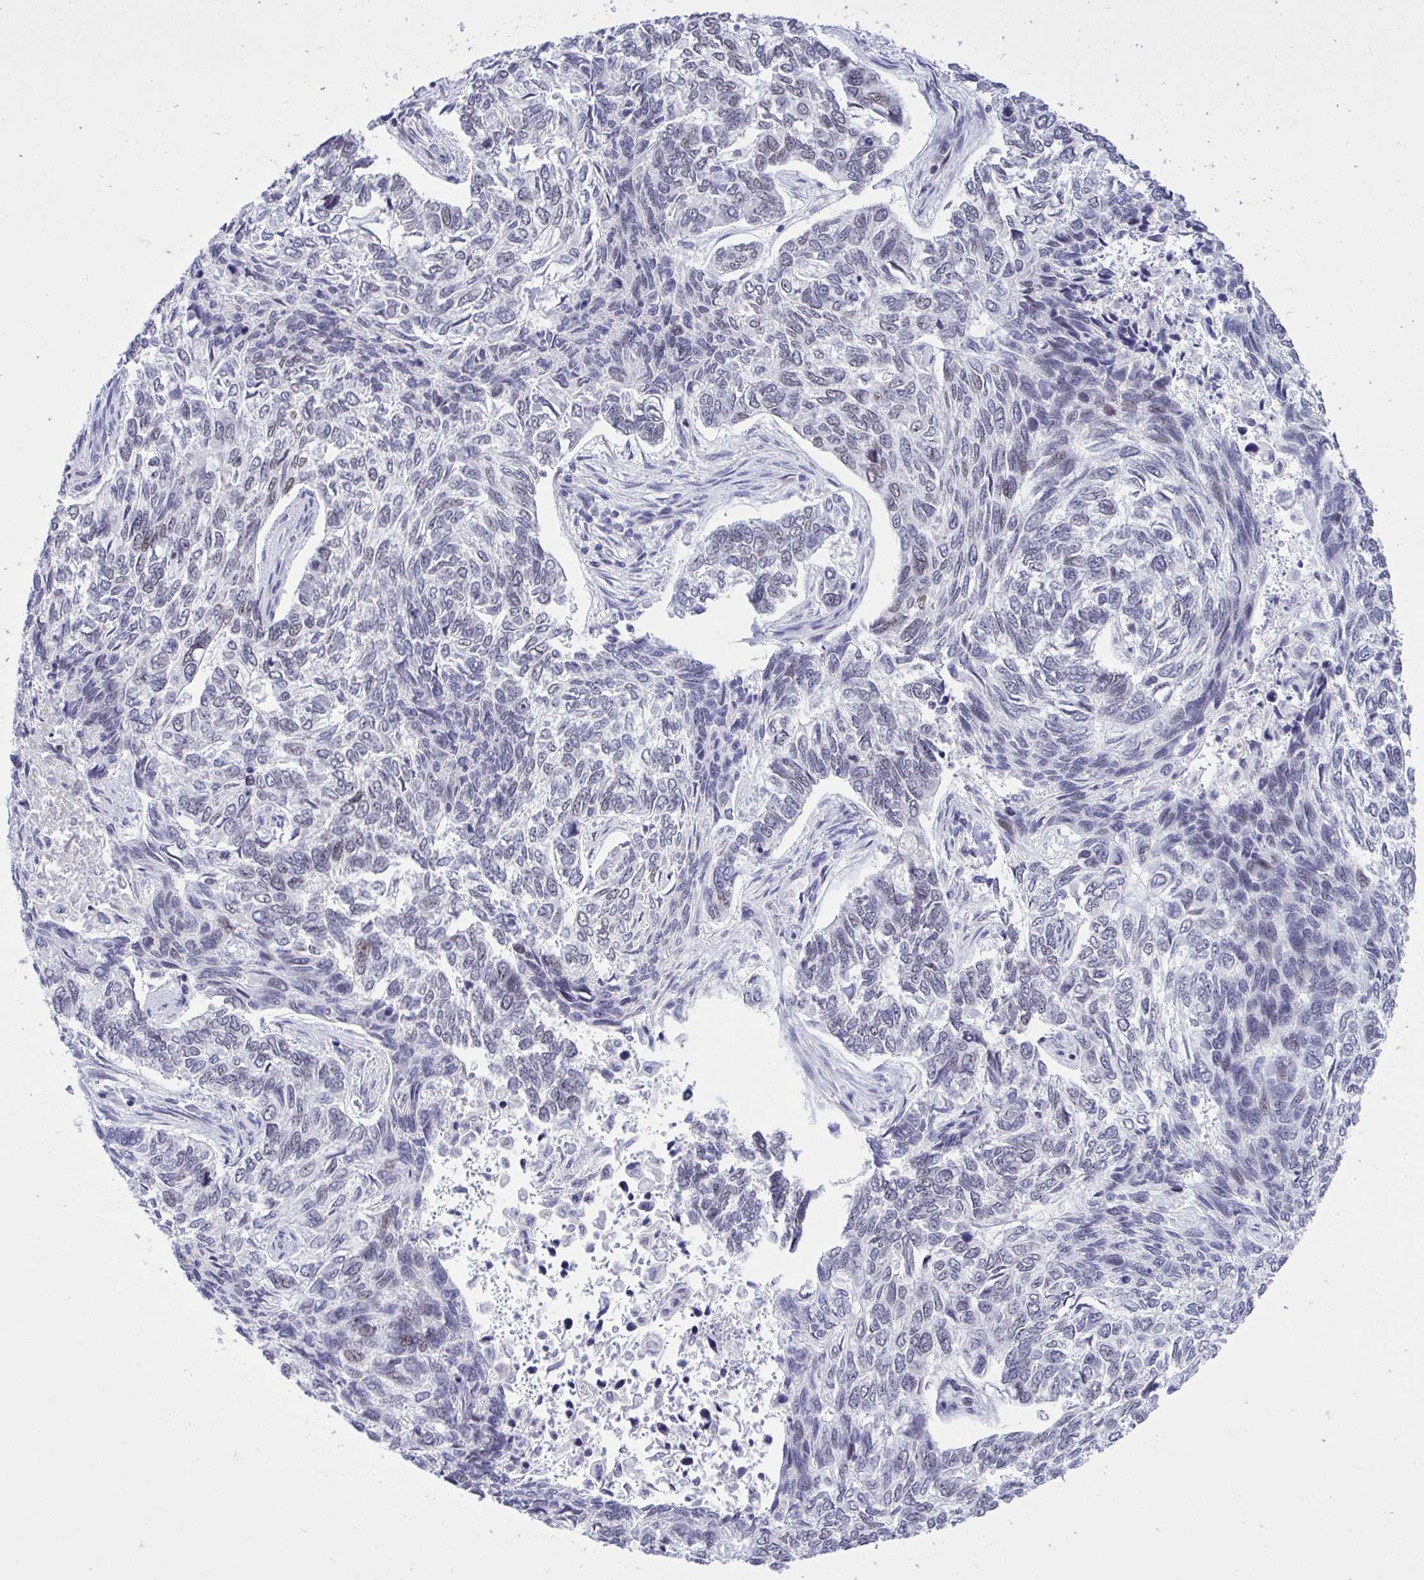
{"staining": {"intensity": "moderate", "quantity": "<25%", "location": "nuclear"}, "tissue": "skin cancer", "cell_type": "Tumor cells", "image_type": "cancer", "snomed": [{"axis": "morphology", "description": "Basal cell carcinoma"}, {"axis": "topography", "description": "Skin"}], "caption": "Skin cancer stained with immunohistochemistry (IHC) exhibits moderate nuclear positivity in about <25% of tumor cells.", "gene": "C1QL2", "patient": {"sex": "female", "age": 65}}